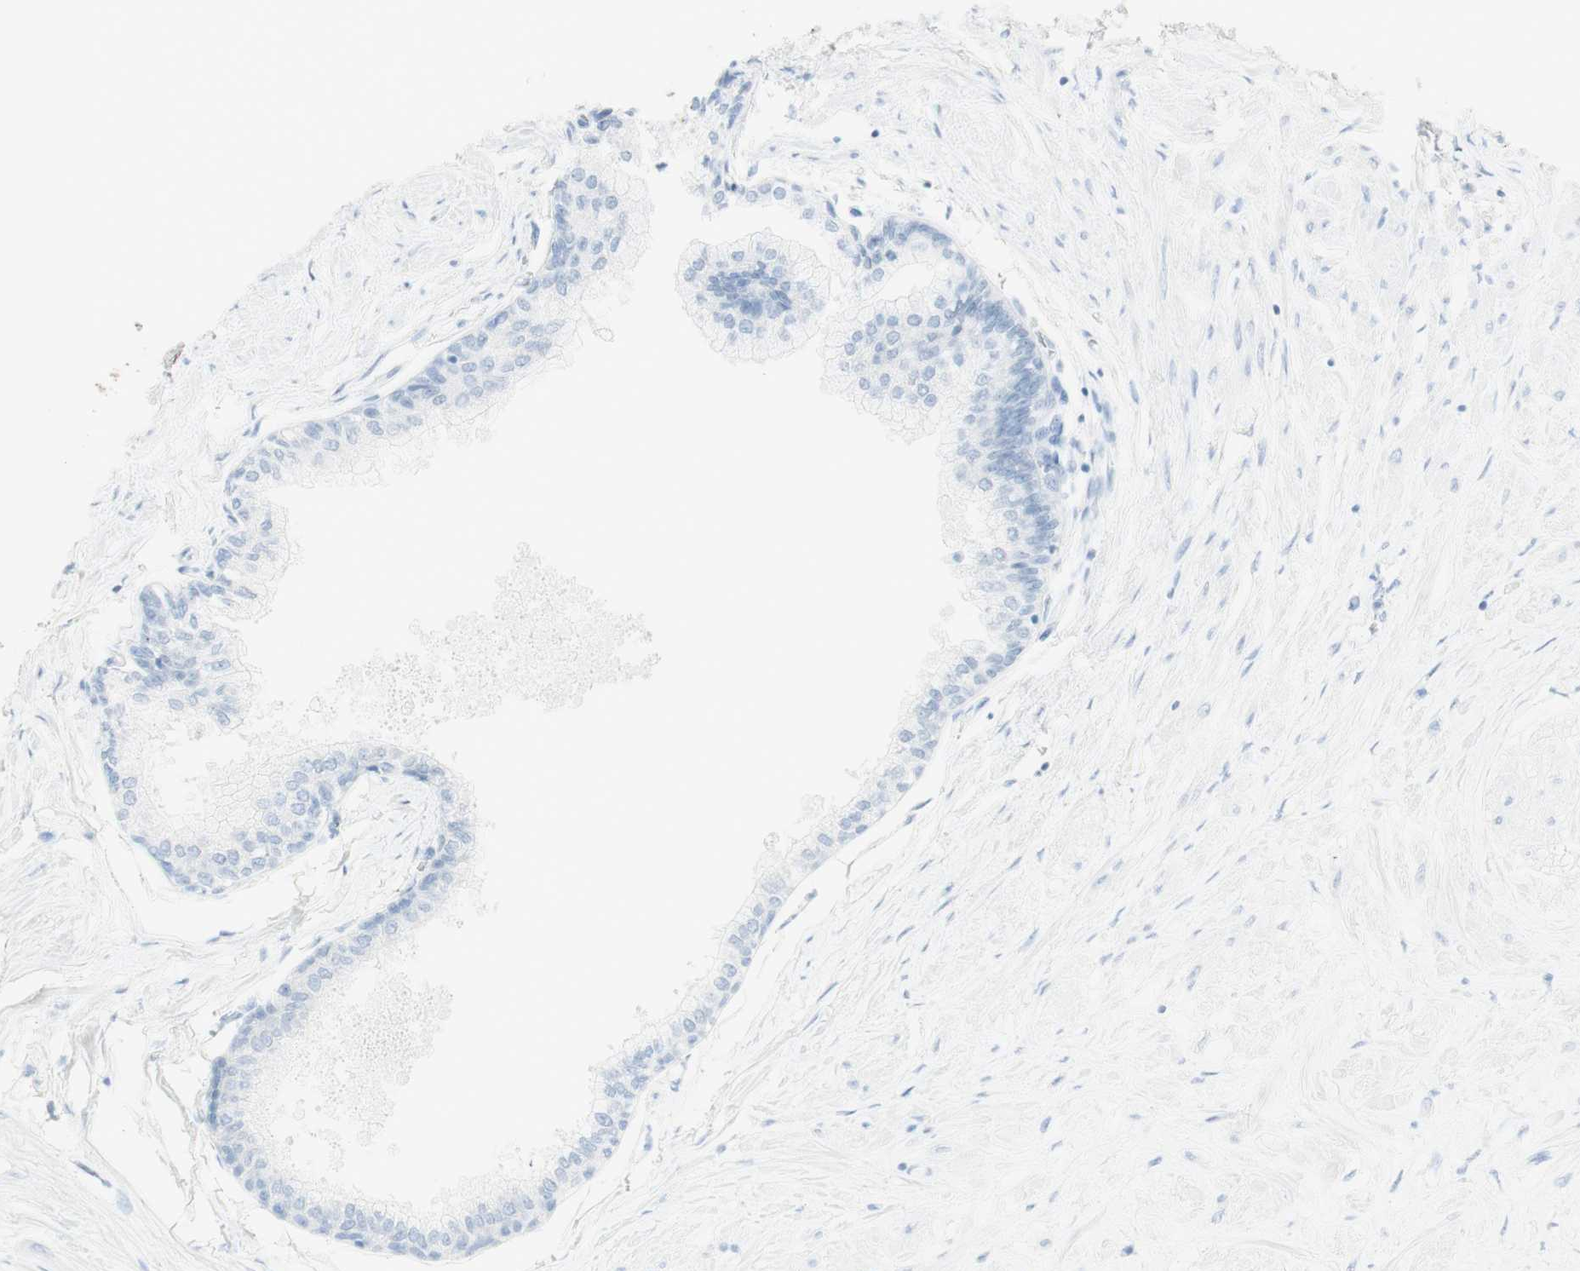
{"staining": {"intensity": "negative", "quantity": "none", "location": "none"}, "tissue": "prostate", "cell_type": "Glandular cells", "image_type": "normal", "snomed": [{"axis": "morphology", "description": "Normal tissue, NOS"}, {"axis": "topography", "description": "Prostate"}, {"axis": "topography", "description": "Seminal veicle"}], "caption": "IHC image of benign human prostate stained for a protein (brown), which displays no expression in glandular cells.", "gene": "NAPSA", "patient": {"sex": "male", "age": 60}}